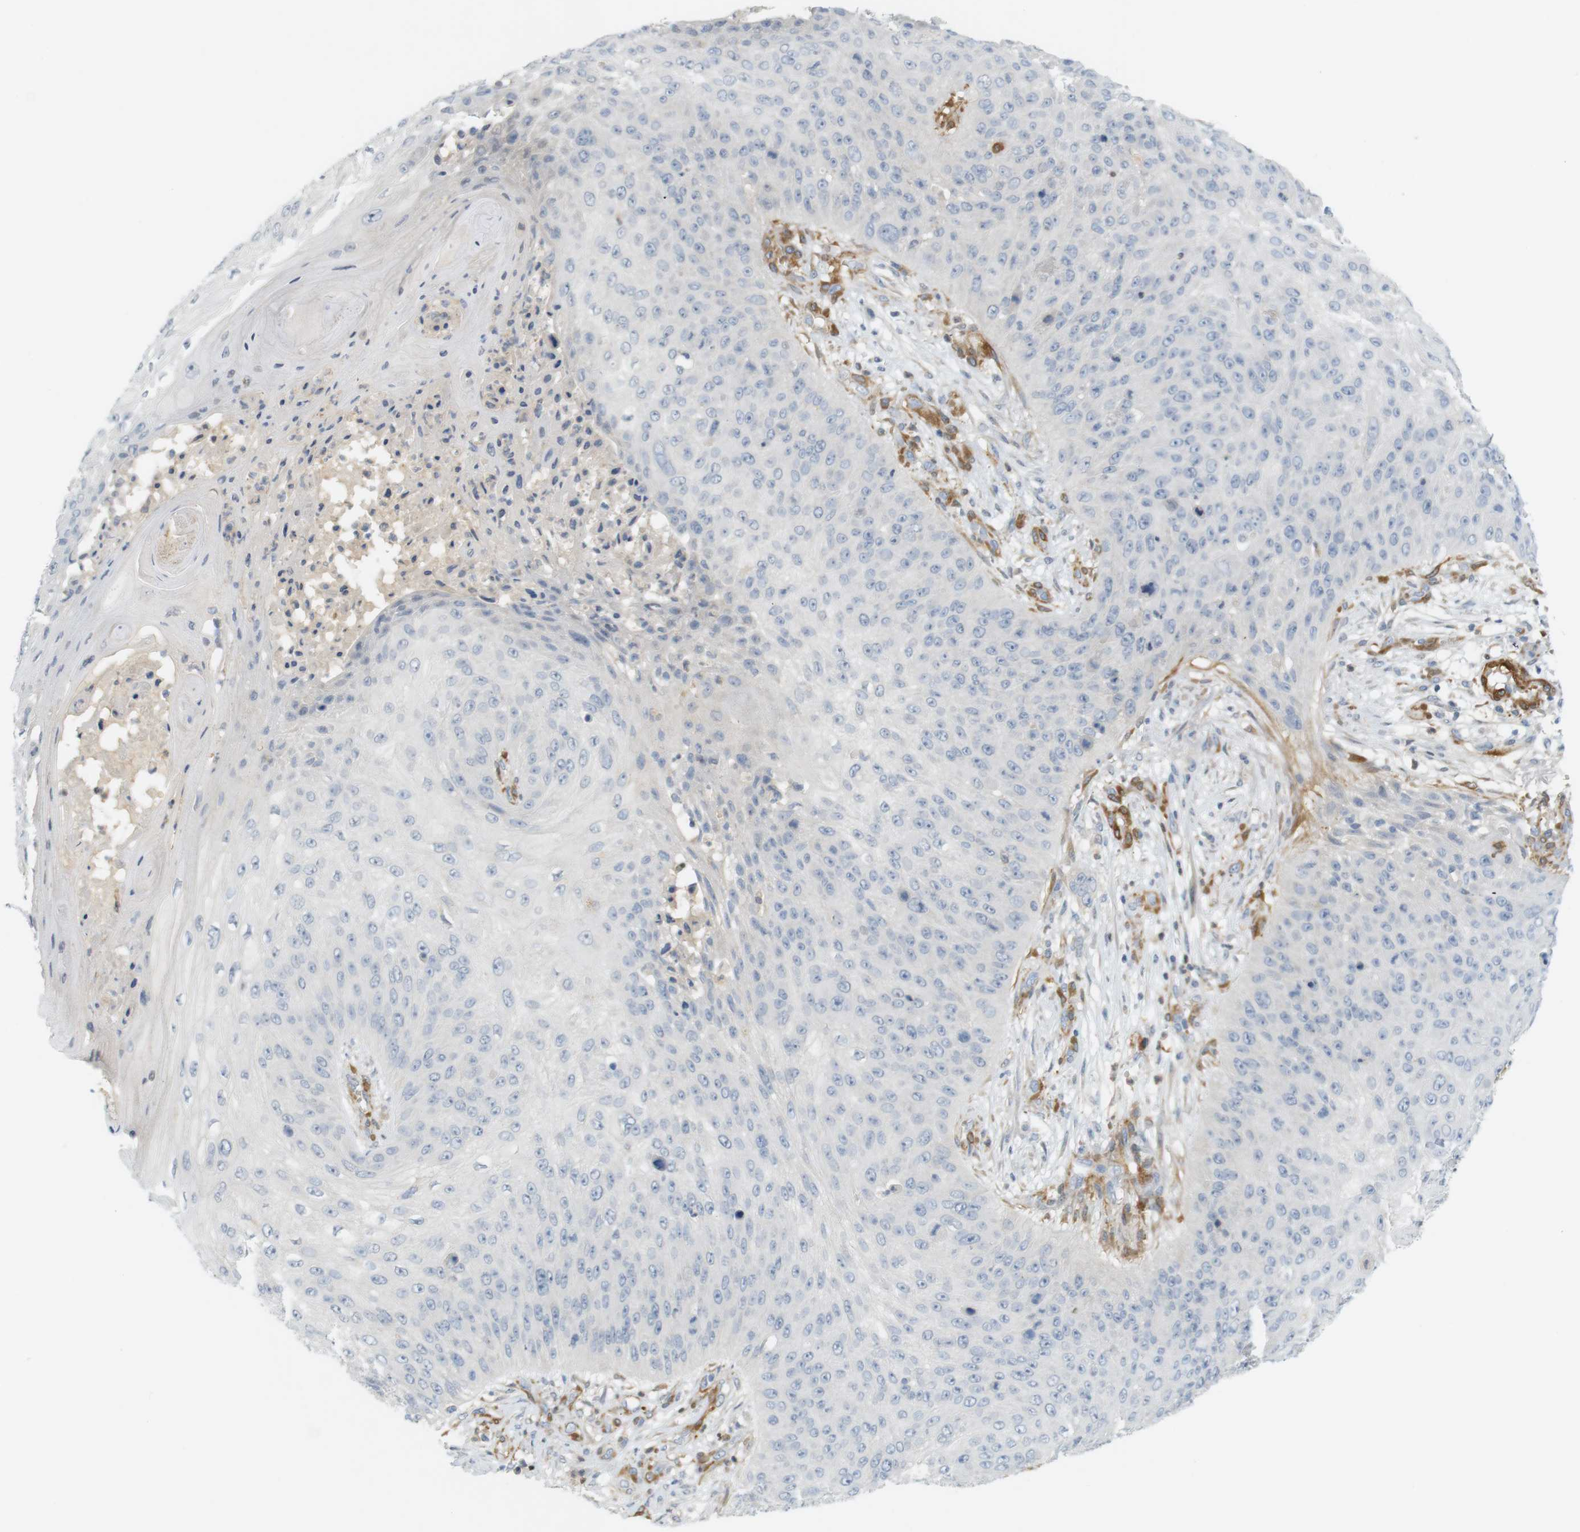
{"staining": {"intensity": "negative", "quantity": "none", "location": "none"}, "tissue": "skin cancer", "cell_type": "Tumor cells", "image_type": "cancer", "snomed": [{"axis": "morphology", "description": "Squamous cell carcinoma, NOS"}, {"axis": "topography", "description": "Skin"}], "caption": "The immunohistochemistry (IHC) micrograph has no significant expression in tumor cells of skin cancer (squamous cell carcinoma) tissue.", "gene": "PDE3A", "patient": {"sex": "female", "age": 80}}